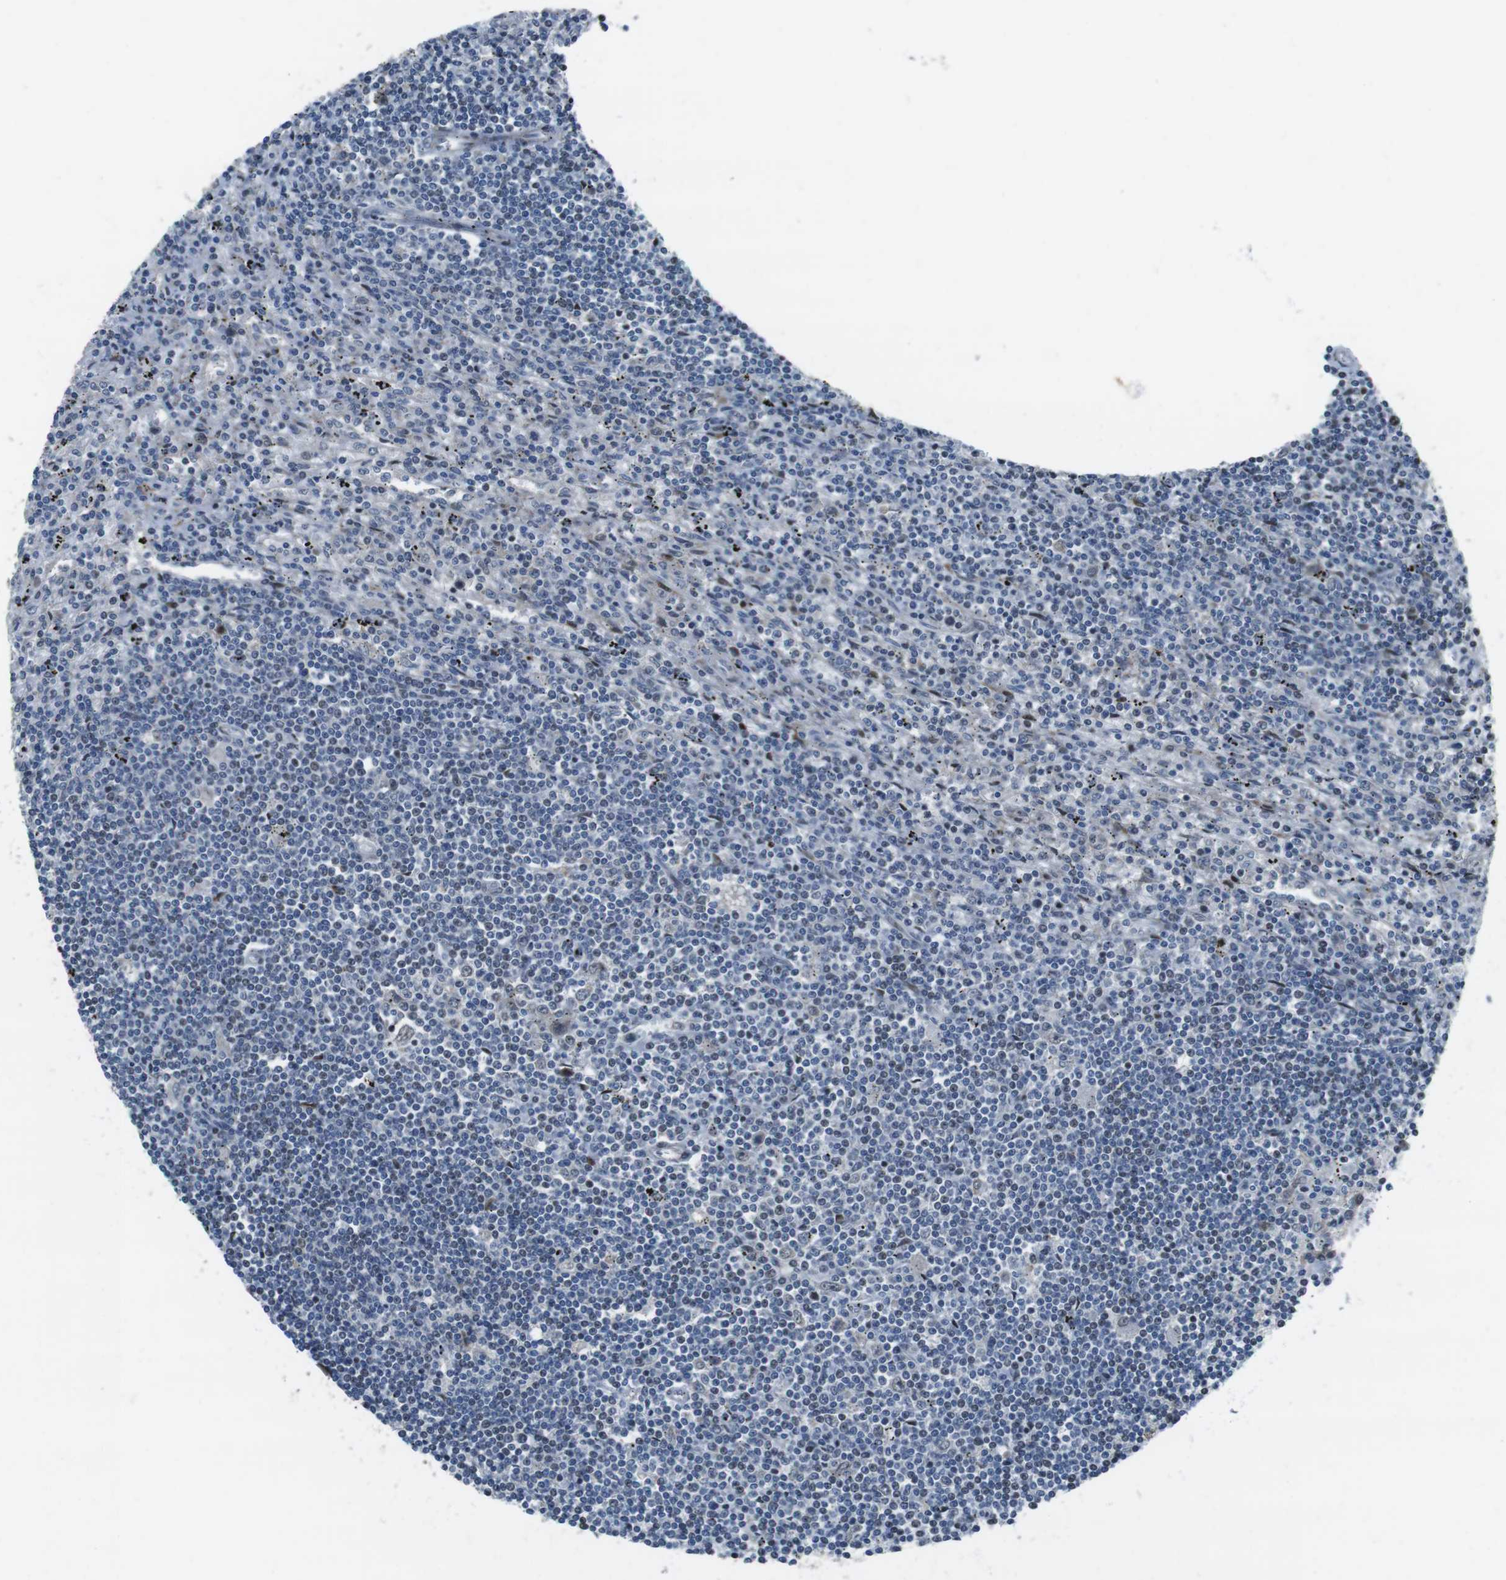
{"staining": {"intensity": "weak", "quantity": "<25%", "location": "nuclear"}, "tissue": "lymphoma", "cell_type": "Tumor cells", "image_type": "cancer", "snomed": [{"axis": "morphology", "description": "Malignant lymphoma, non-Hodgkin's type, Low grade"}, {"axis": "topography", "description": "Spleen"}], "caption": "Lymphoma was stained to show a protein in brown. There is no significant staining in tumor cells.", "gene": "PBRM1", "patient": {"sex": "male", "age": 76}}